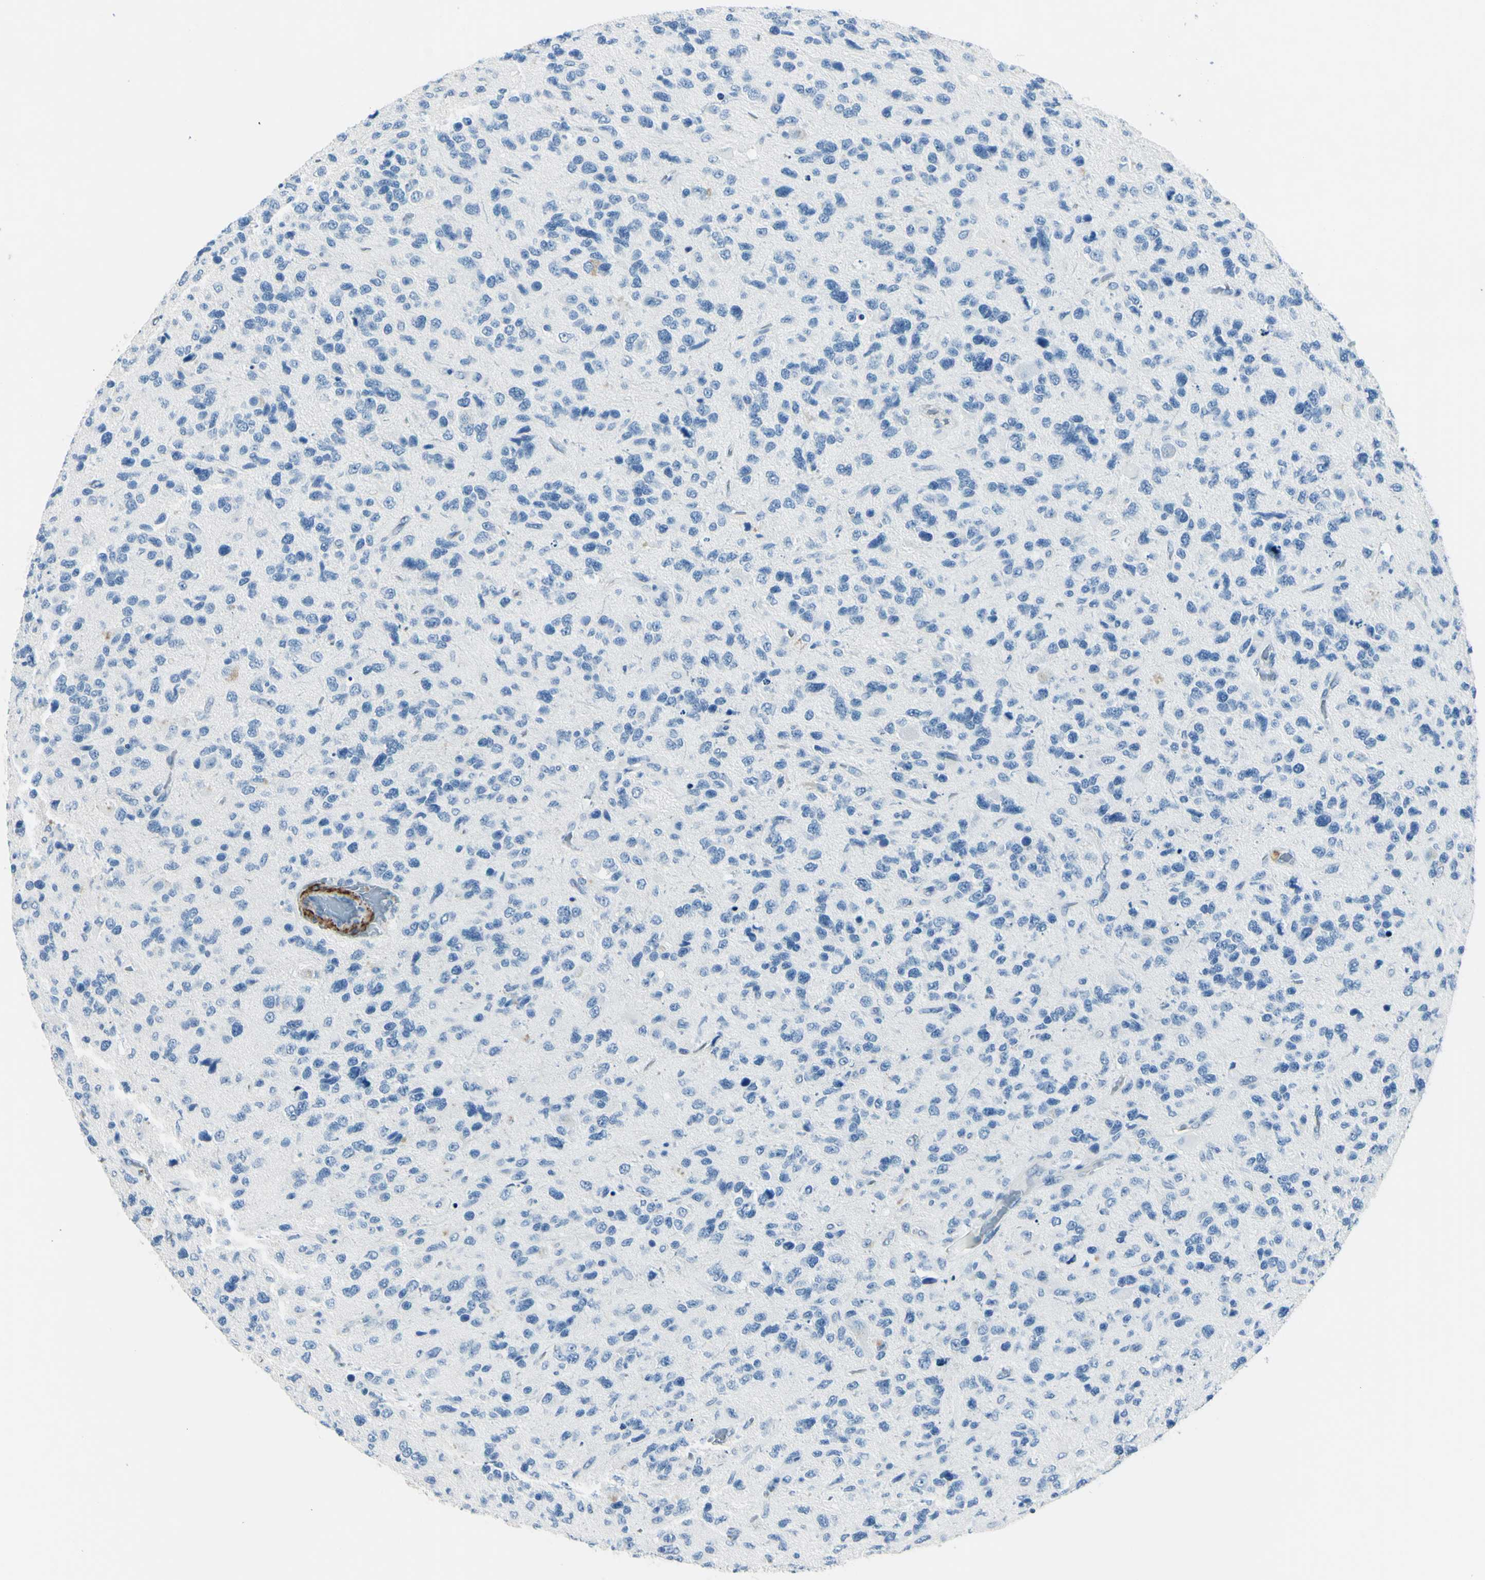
{"staining": {"intensity": "negative", "quantity": "none", "location": "none"}, "tissue": "glioma", "cell_type": "Tumor cells", "image_type": "cancer", "snomed": [{"axis": "morphology", "description": "Glioma, malignant, High grade"}, {"axis": "topography", "description": "Brain"}], "caption": "Protein analysis of malignant high-grade glioma exhibits no significant positivity in tumor cells.", "gene": "CDH15", "patient": {"sex": "female", "age": 58}}